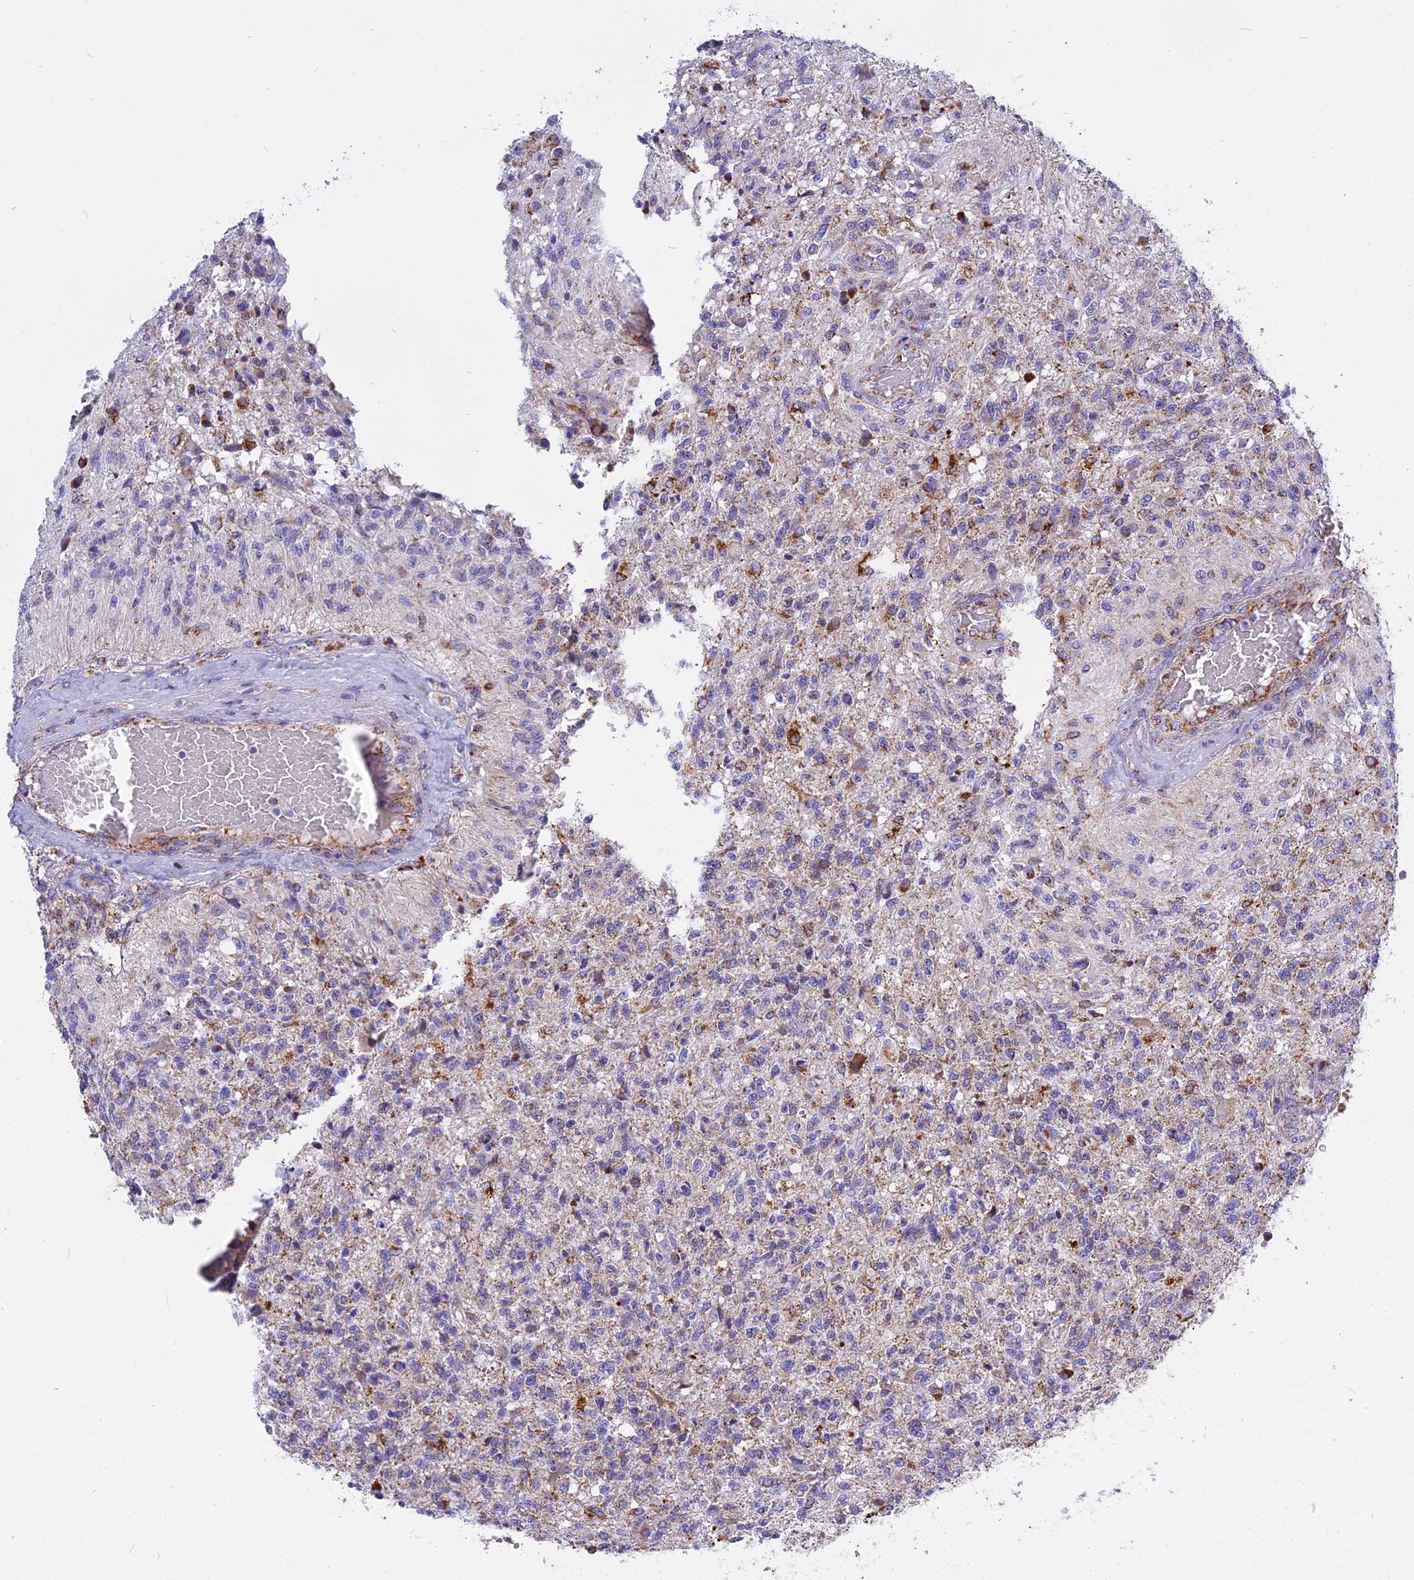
{"staining": {"intensity": "moderate", "quantity": "<25%", "location": "cytoplasmic/membranous"}, "tissue": "glioma", "cell_type": "Tumor cells", "image_type": "cancer", "snomed": [{"axis": "morphology", "description": "Glioma, malignant, High grade"}, {"axis": "topography", "description": "Brain"}], "caption": "Protein staining demonstrates moderate cytoplasmic/membranous staining in about <25% of tumor cells in malignant high-grade glioma.", "gene": "VDAC2", "patient": {"sex": "male", "age": 56}}